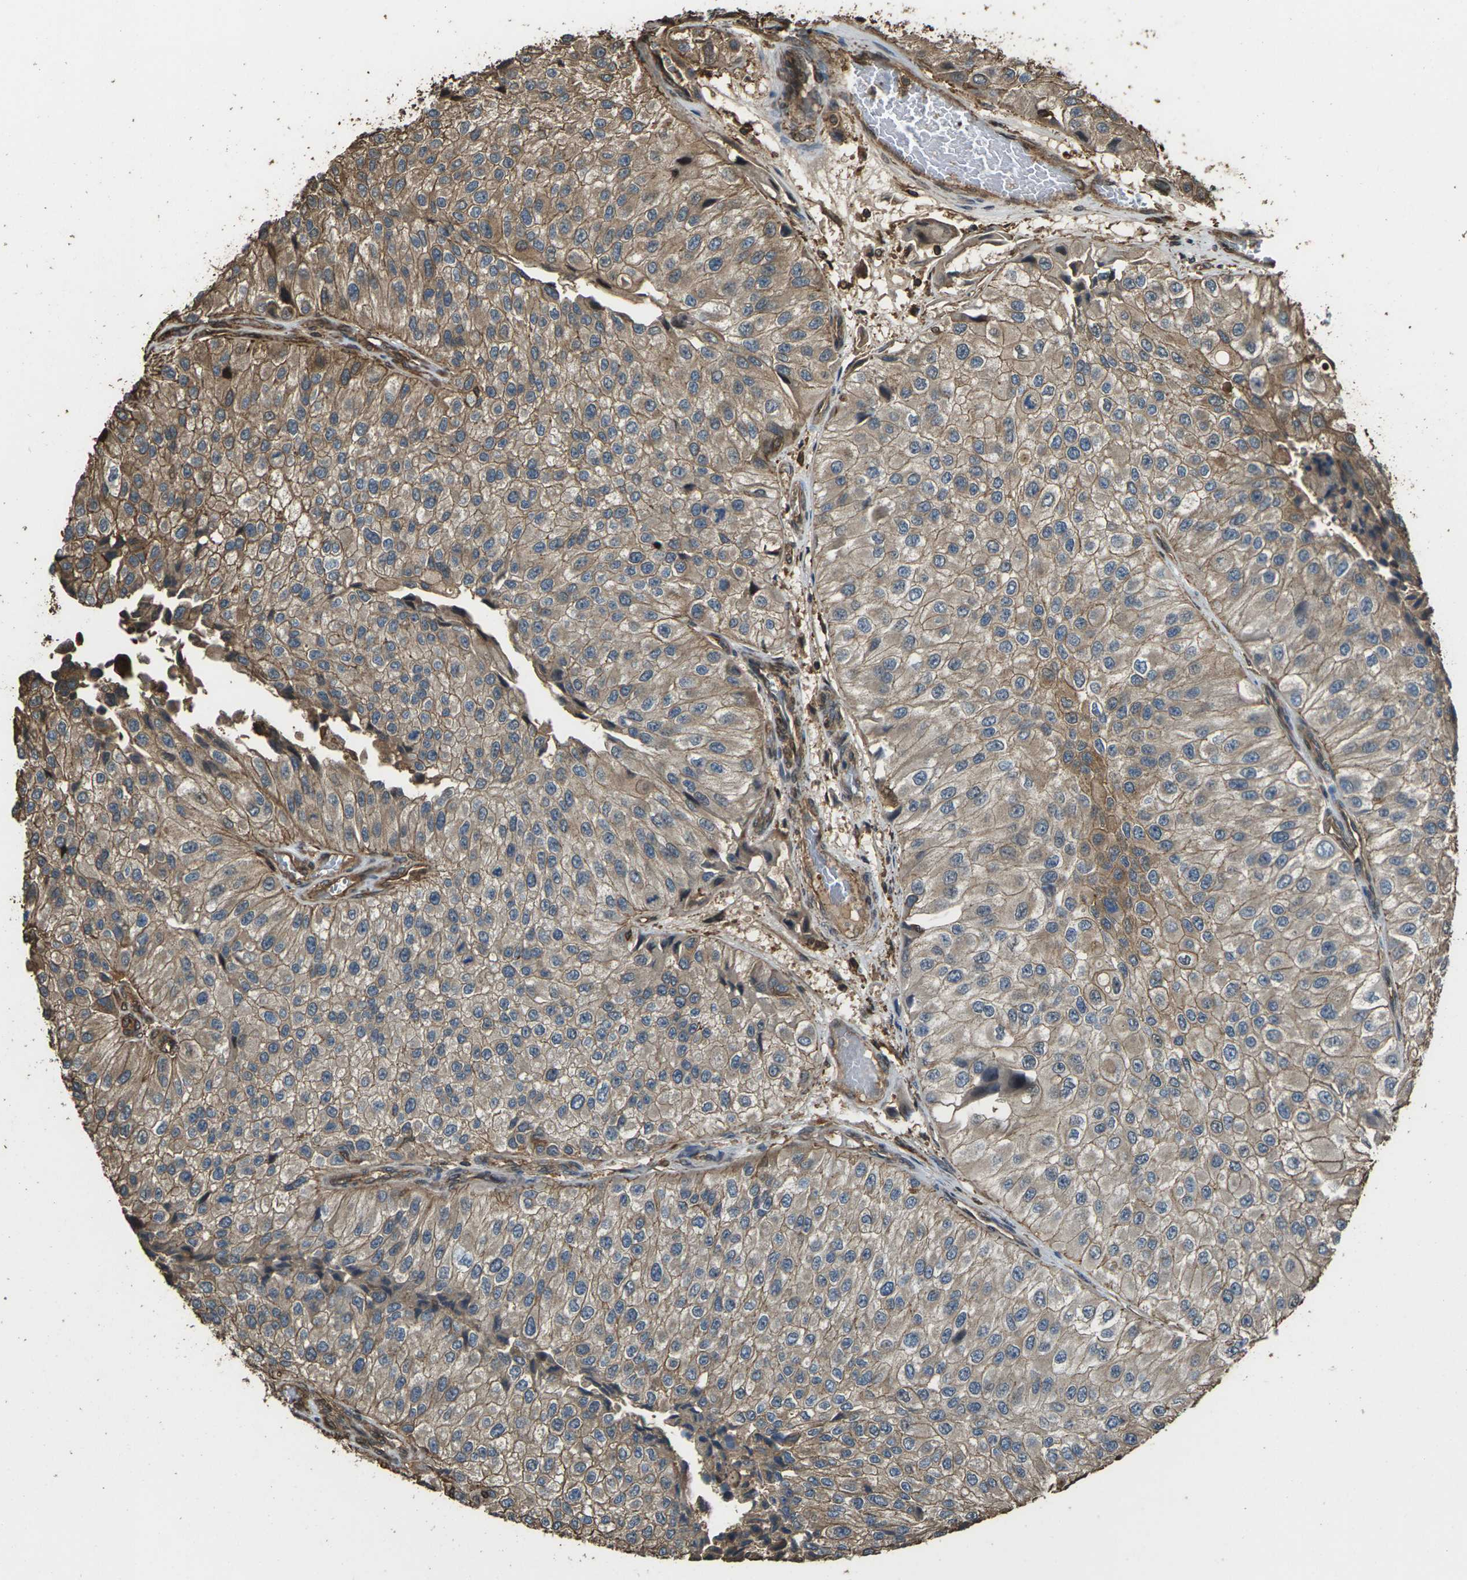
{"staining": {"intensity": "moderate", "quantity": ">75%", "location": "cytoplasmic/membranous"}, "tissue": "urothelial cancer", "cell_type": "Tumor cells", "image_type": "cancer", "snomed": [{"axis": "morphology", "description": "Urothelial carcinoma, High grade"}, {"axis": "topography", "description": "Kidney"}, {"axis": "topography", "description": "Urinary bladder"}], "caption": "Urothelial cancer tissue exhibits moderate cytoplasmic/membranous positivity in approximately >75% of tumor cells, visualized by immunohistochemistry.", "gene": "DHPS", "patient": {"sex": "male", "age": 77}}